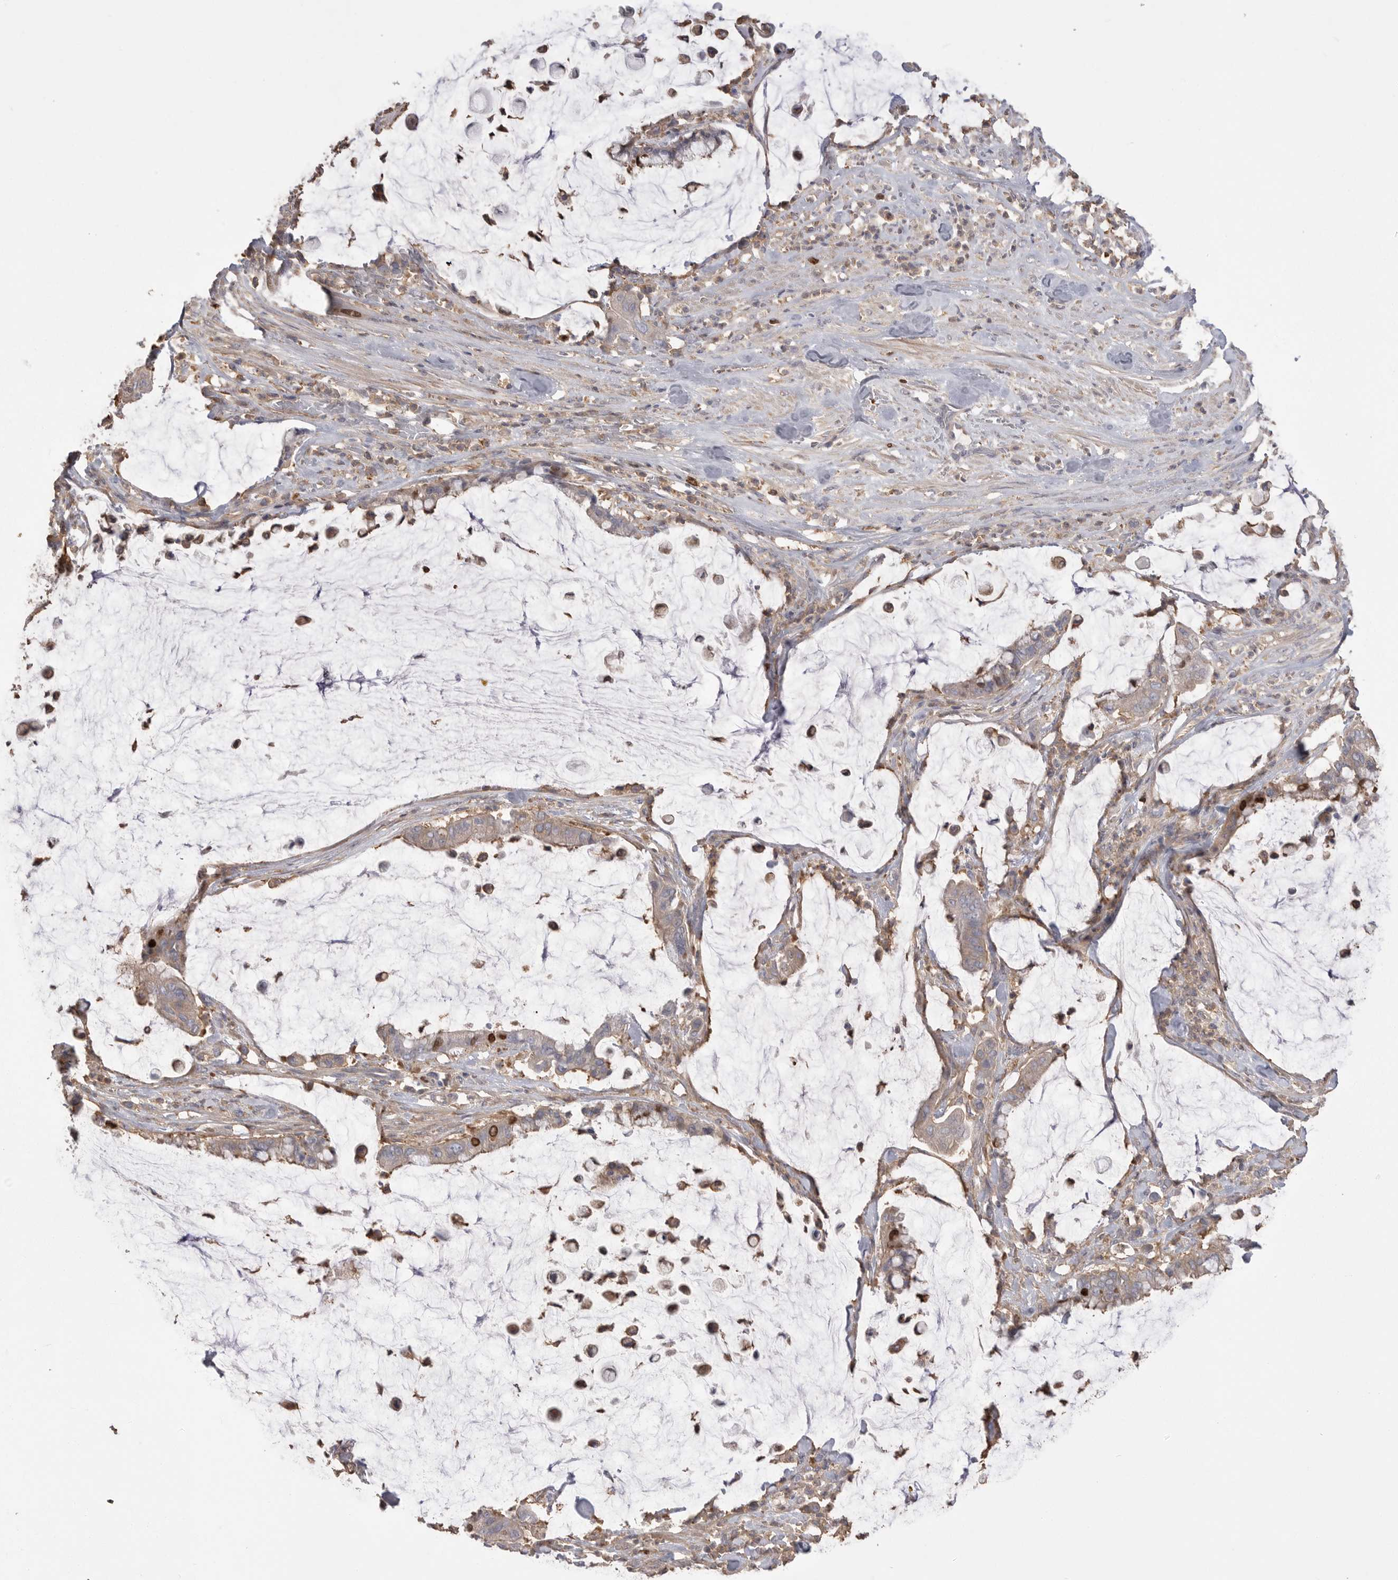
{"staining": {"intensity": "strong", "quantity": "<25%", "location": "nuclear"}, "tissue": "pancreatic cancer", "cell_type": "Tumor cells", "image_type": "cancer", "snomed": [{"axis": "morphology", "description": "Adenocarcinoma, NOS"}, {"axis": "topography", "description": "Pancreas"}], "caption": "Immunohistochemical staining of human pancreatic cancer (adenocarcinoma) shows medium levels of strong nuclear positivity in about <25% of tumor cells.", "gene": "TOP2A", "patient": {"sex": "male", "age": 41}}